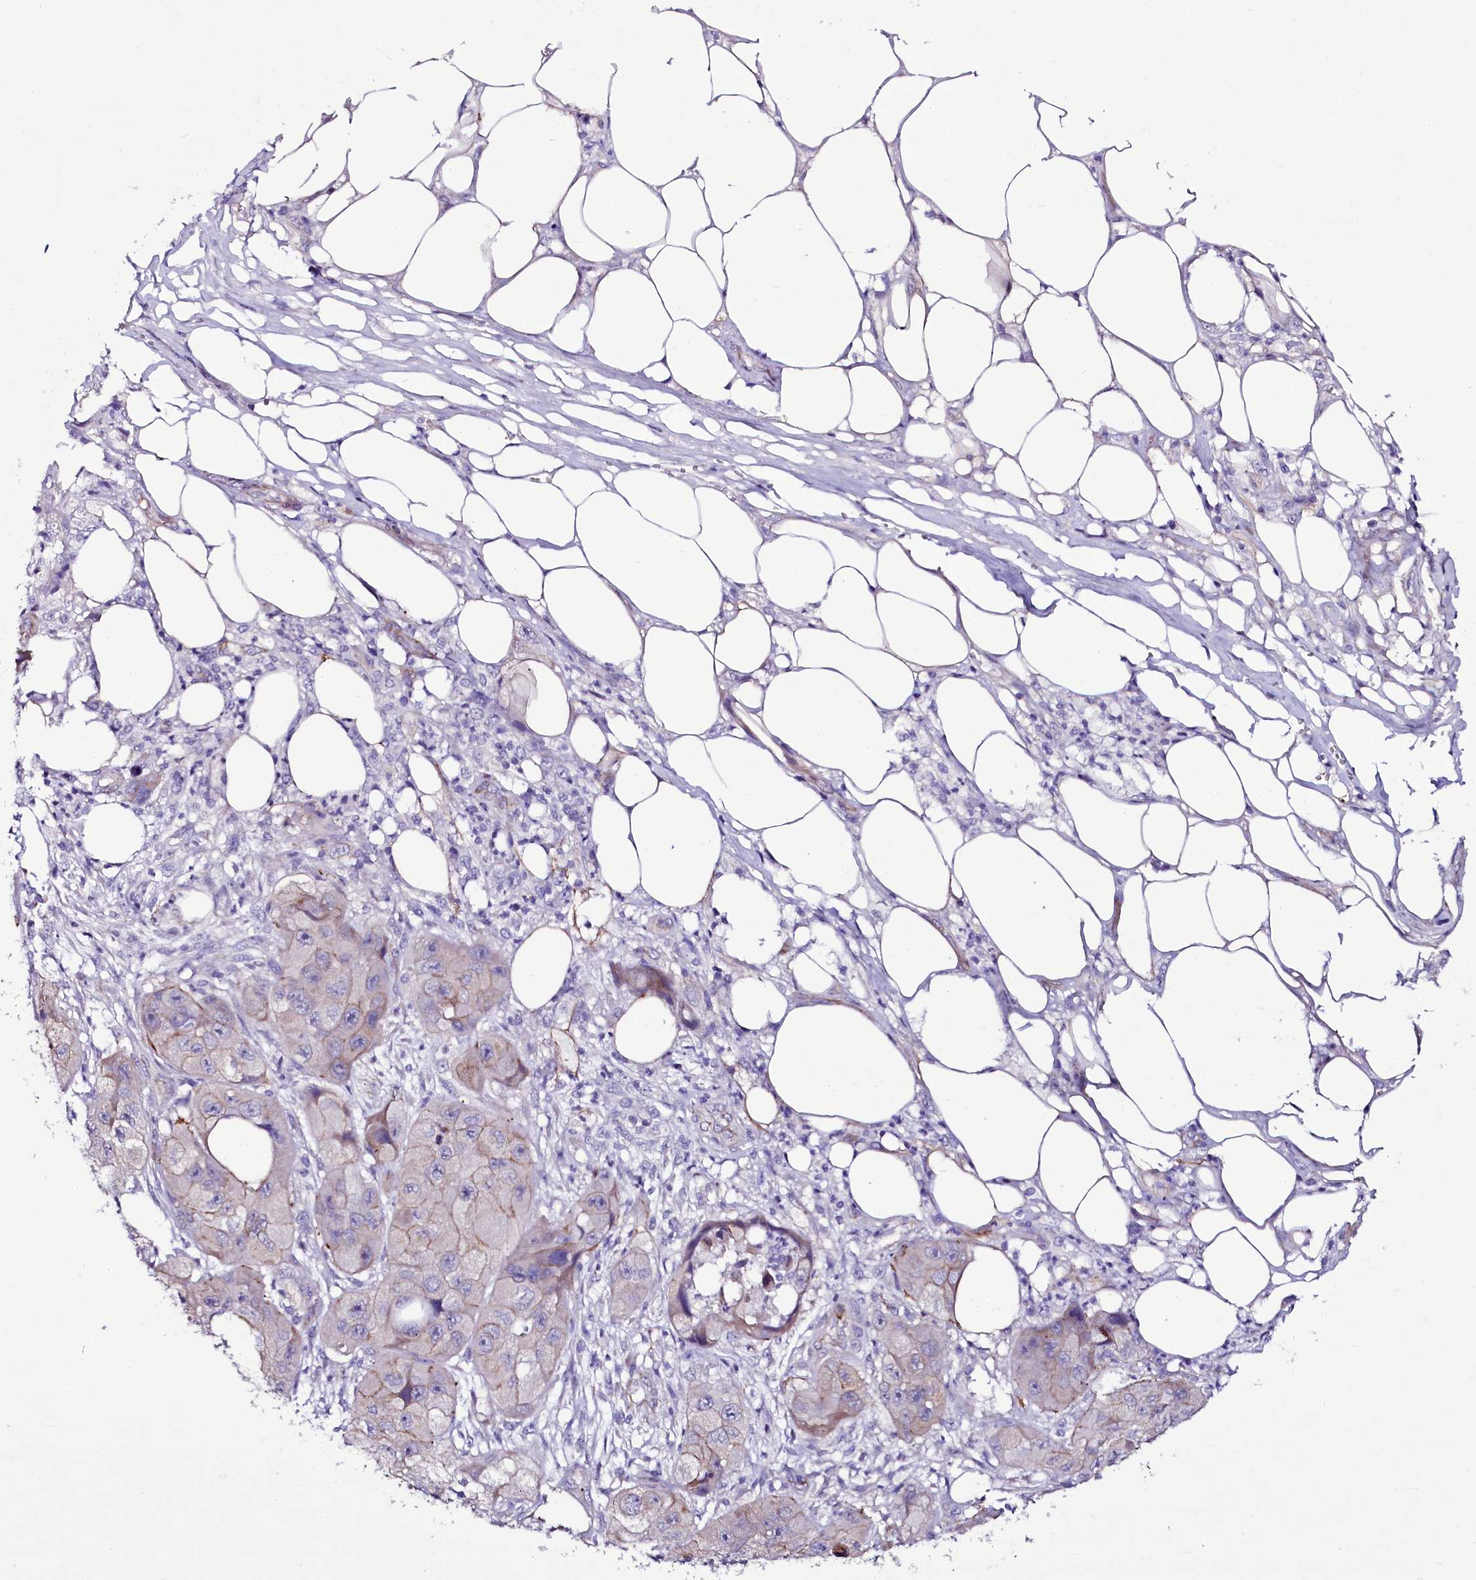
{"staining": {"intensity": "weak", "quantity": "<25%", "location": "cytoplasmic/membranous"}, "tissue": "skin cancer", "cell_type": "Tumor cells", "image_type": "cancer", "snomed": [{"axis": "morphology", "description": "Squamous cell carcinoma, NOS"}, {"axis": "topography", "description": "Skin"}, {"axis": "topography", "description": "Subcutis"}], "caption": "This is an IHC histopathology image of skin squamous cell carcinoma. There is no staining in tumor cells.", "gene": "MEX3C", "patient": {"sex": "male", "age": 73}}